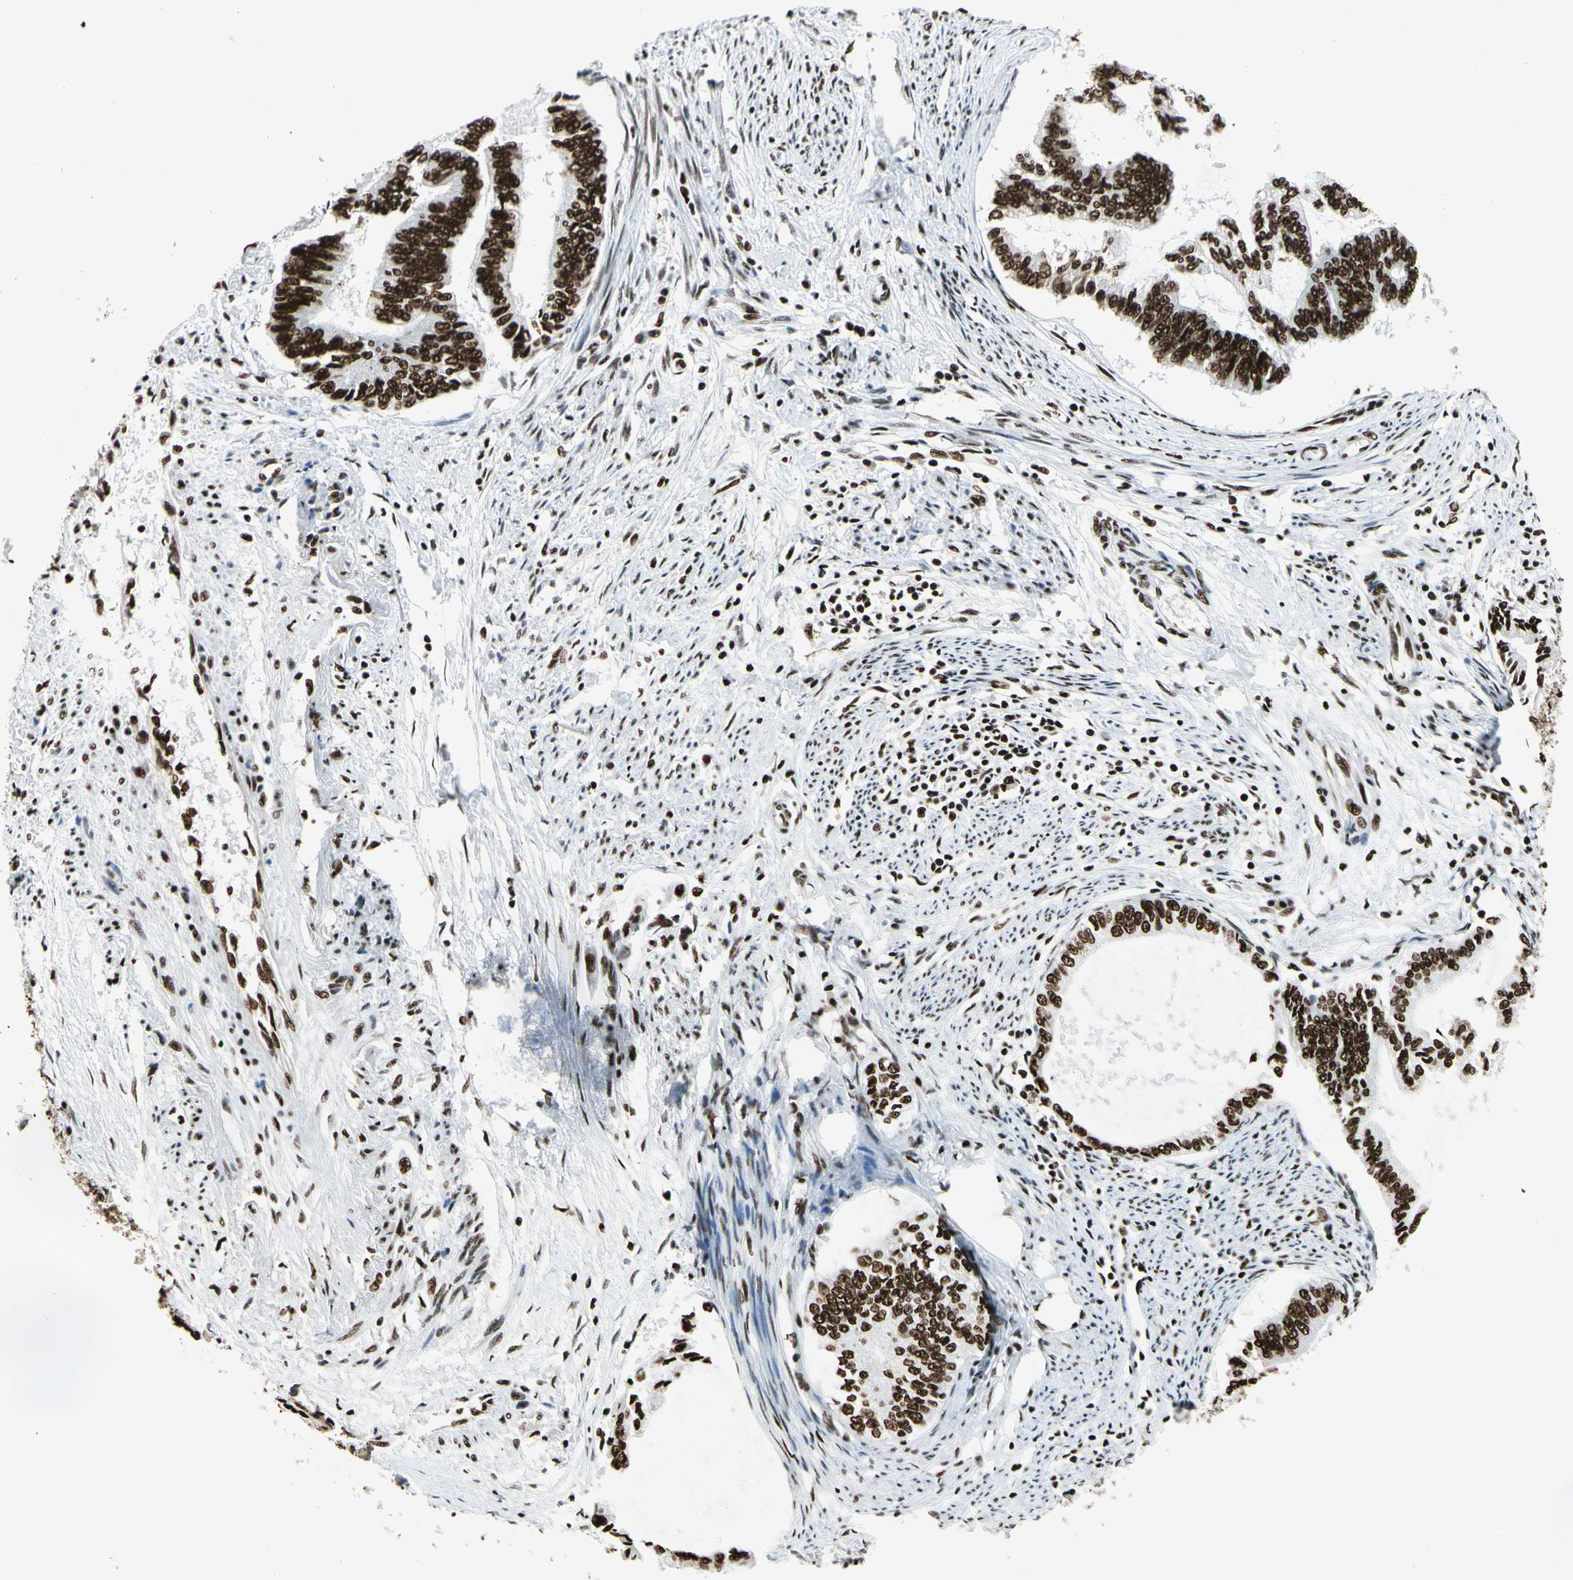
{"staining": {"intensity": "strong", "quantity": ">75%", "location": "nuclear"}, "tissue": "endometrial cancer", "cell_type": "Tumor cells", "image_type": "cancer", "snomed": [{"axis": "morphology", "description": "Adenocarcinoma, NOS"}, {"axis": "topography", "description": "Endometrium"}], "caption": "The micrograph demonstrates immunohistochemical staining of endometrial cancer. There is strong nuclear positivity is present in about >75% of tumor cells.", "gene": "CCAR1", "patient": {"sex": "female", "age": 86}}